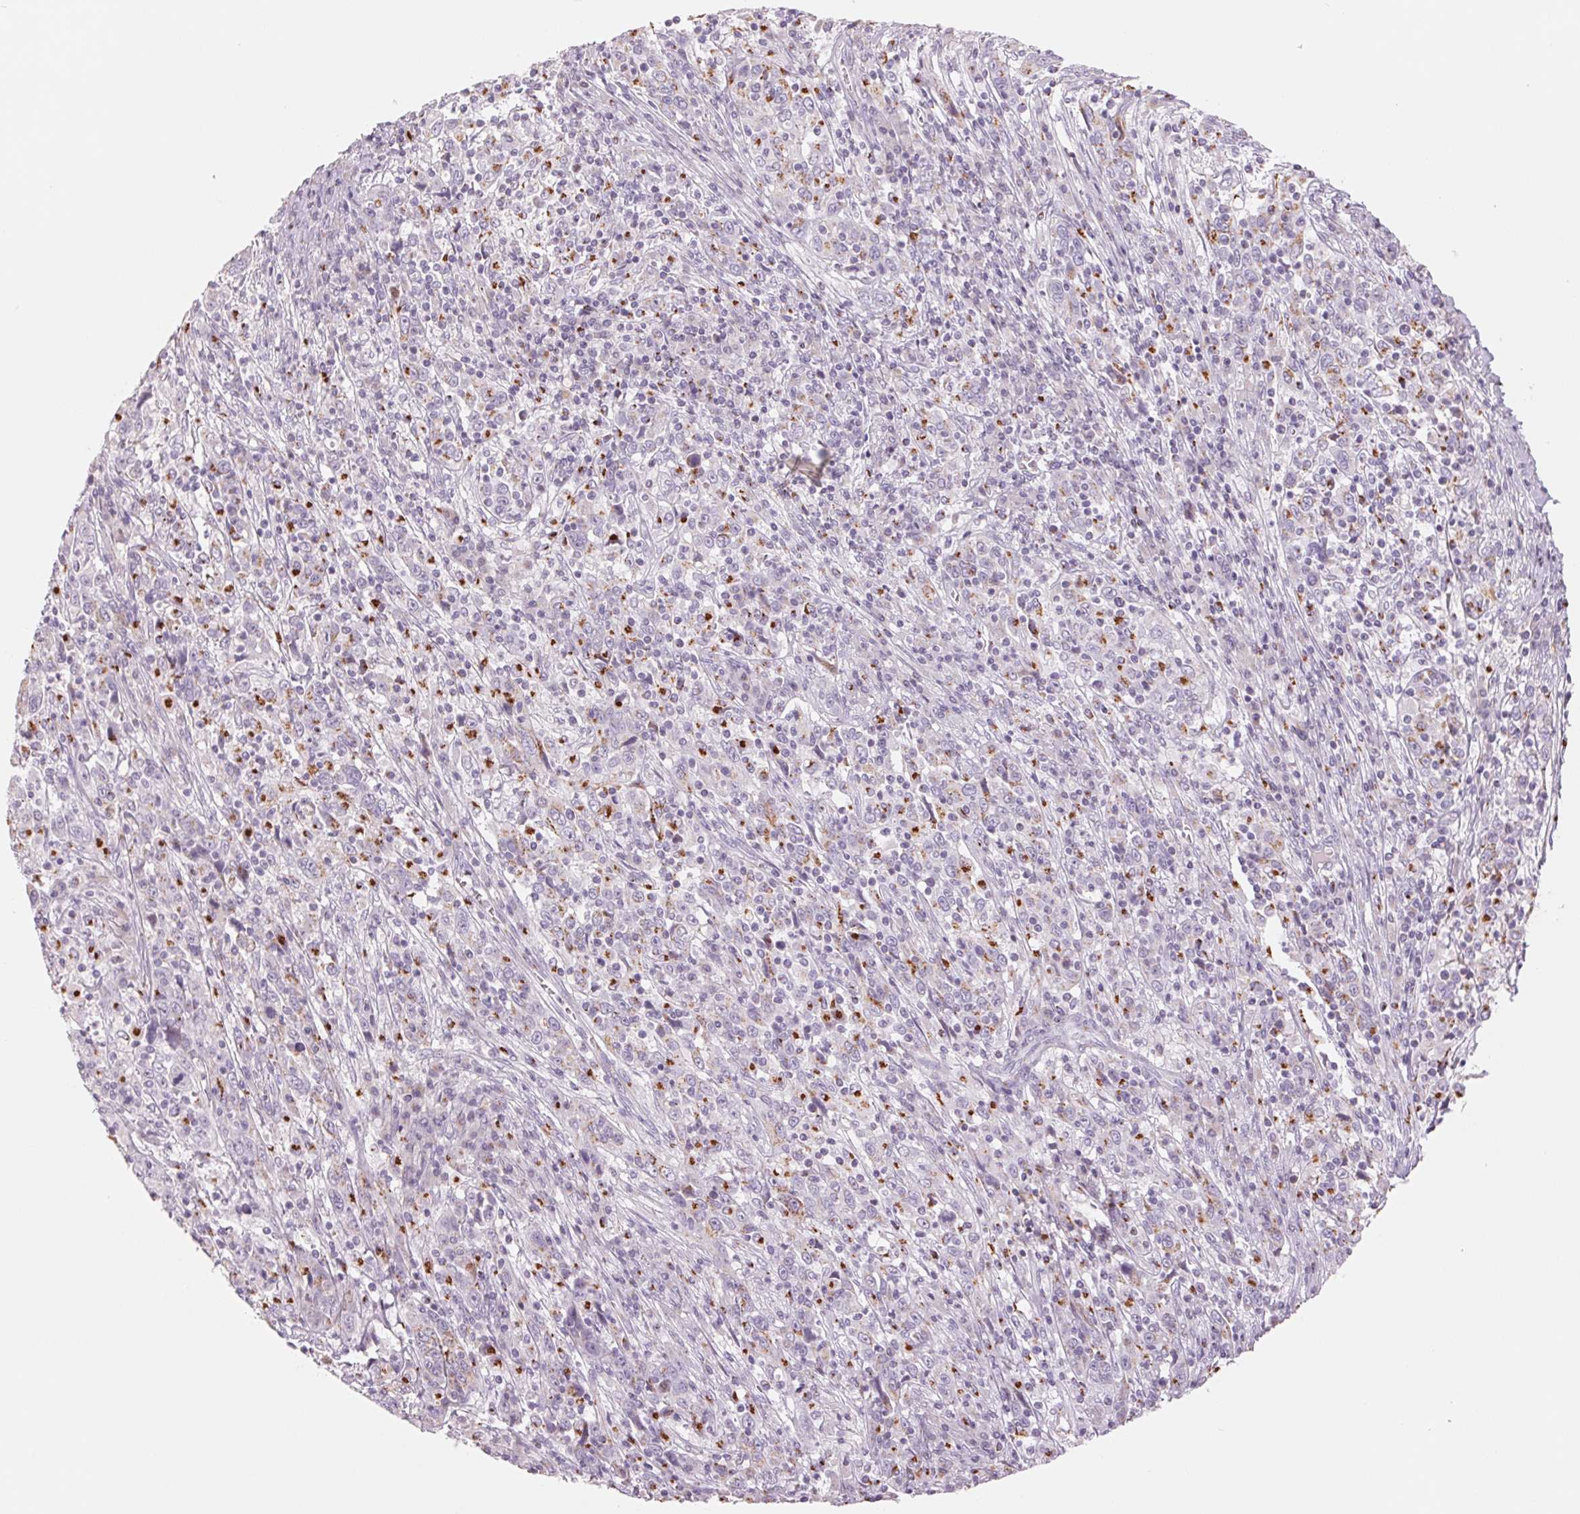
{"staining": {"intensity": "strong", "quantity": "25%-75%", "location": "cytoplasmic/membranous"}, "tissue": "cervical cancer", "cell_type": "Tumor cells", "image_type": "cancer", "snomed": [{"axis": "morphology", "description": "Squamous cell carcinoma, NOS"}, {"axis": "topography", "description": "Cervix"}], "caption": "Cervical cancer was stained to show a protein in brown. There is high levels of strong cytoplasmic/membranous positivity in approximately 25%-75% of tumor cells.", "gene": "GALNT7", "patient": {"sex": "female", "age": 46}}